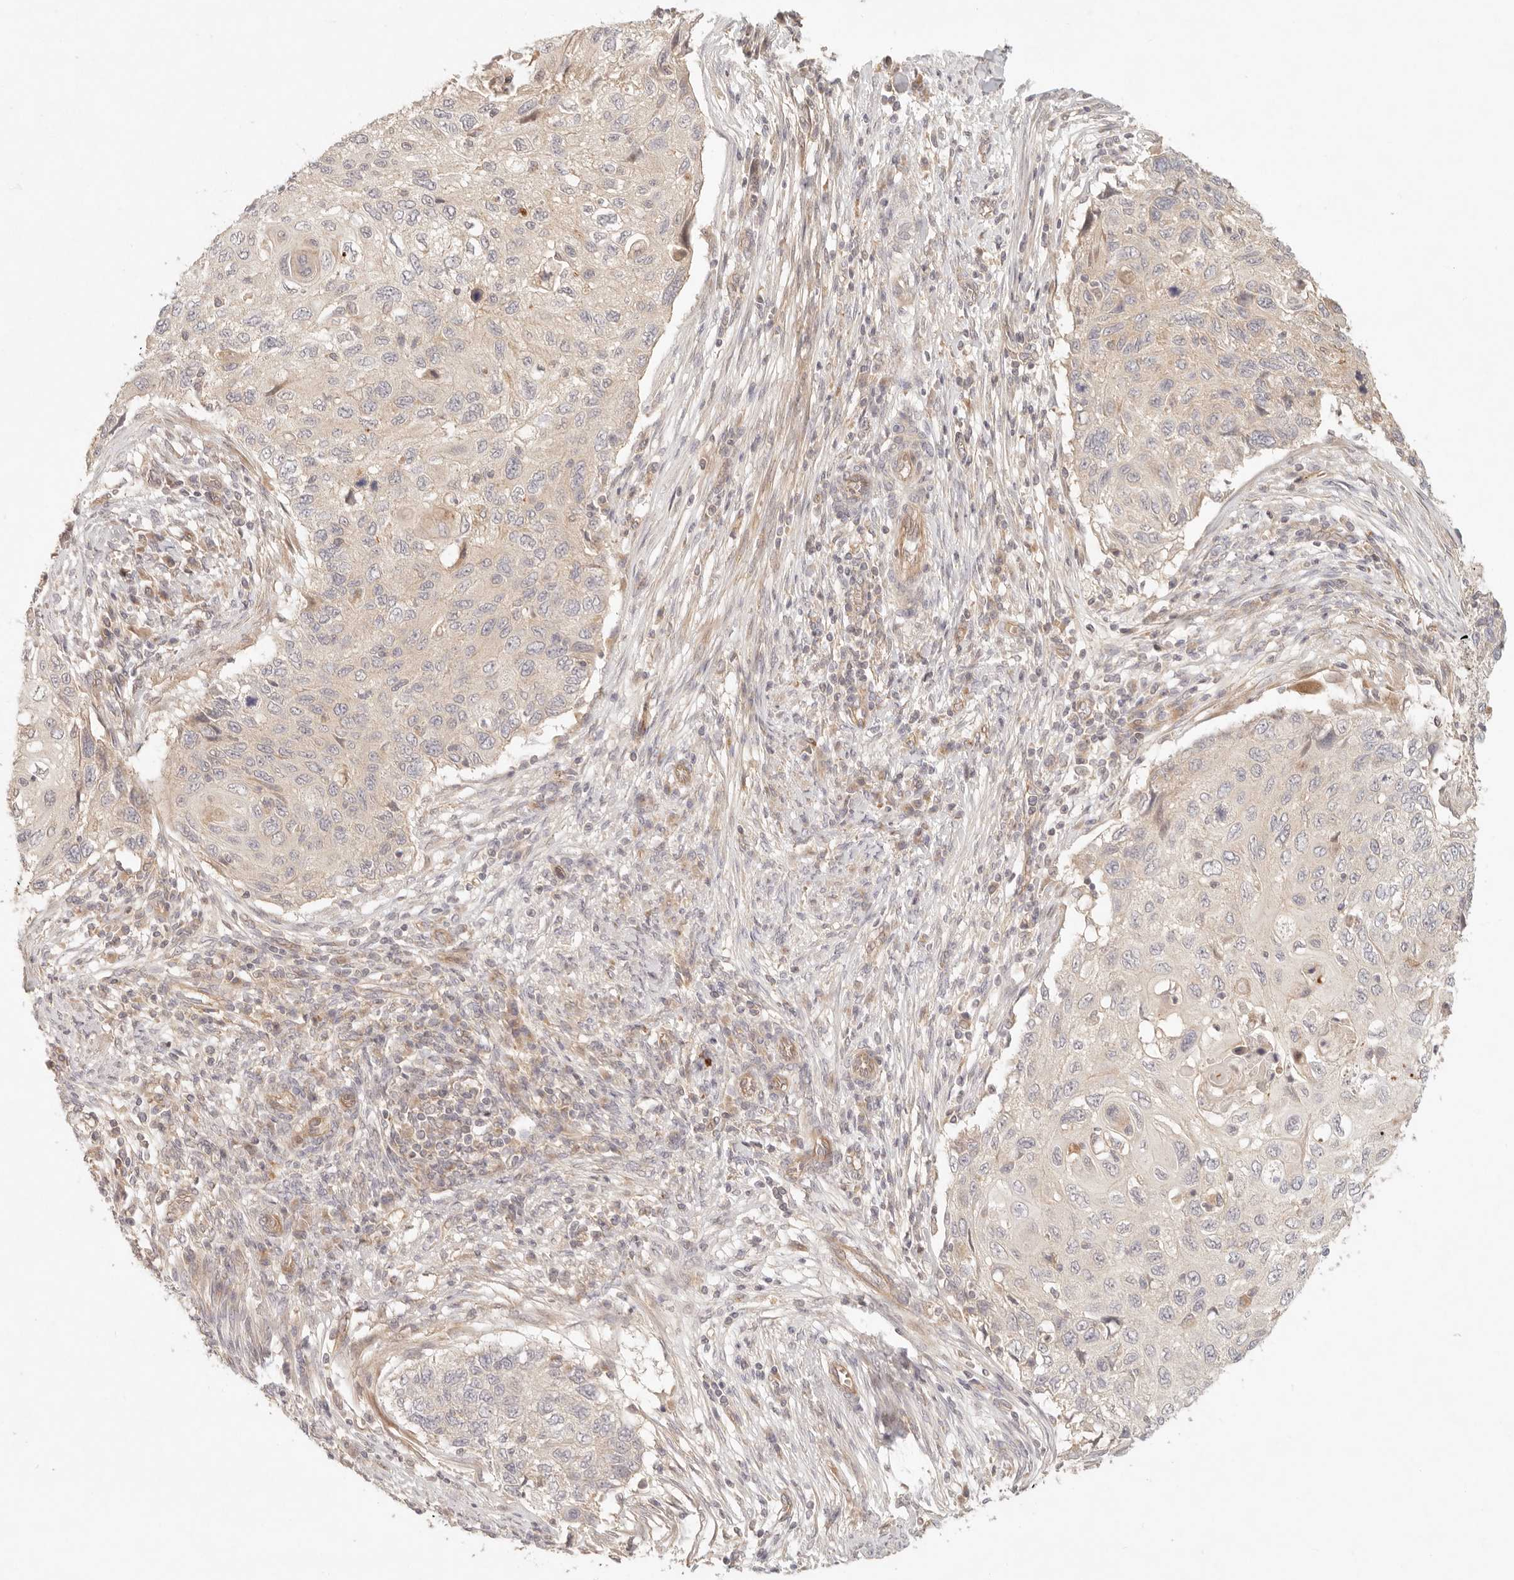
{"staining": {"intensity": "negative", "quantity": "none", "location": "none"}, "tissue": "cervical cancer", "cell_type": "Tumor cells", "image_type": "cancer", "snomed": [{"axis": "morphology", "description": "Squamous cell carcinoma, NOS"}, {"axis": "topography", "description": "Cervix"}], "caption": "Tumor cells show no significant protein expression in cervical cancer.", "gene": "PPP1R3B", "patient": {"sex": "female", "age": 70}}